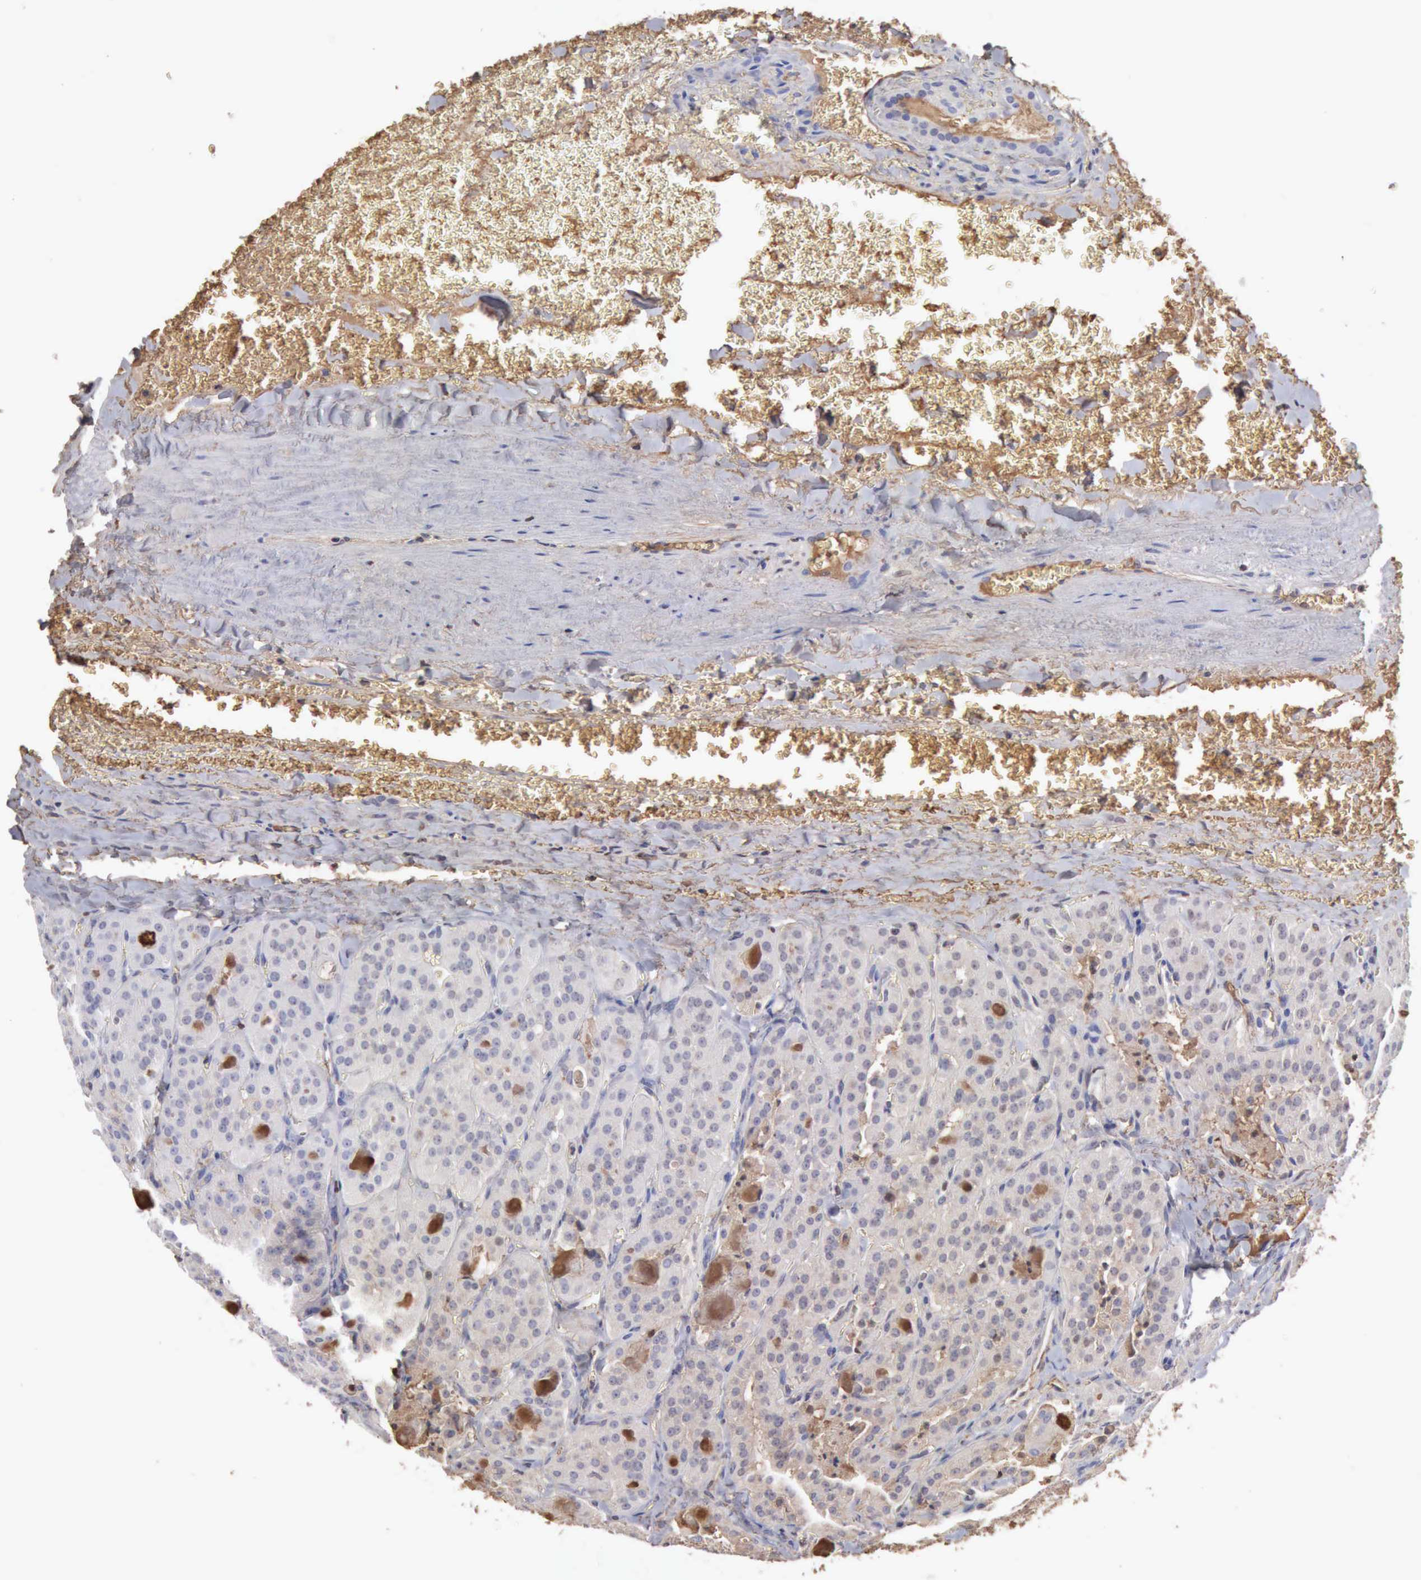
{"staining": {"intensity": "negative", "quantity": "none", "location": "none"}, "tissue": "thyroid cancer", "cell_type": "Tumor cells", "image_type": "cancer", "snomed": [{"axis": "morphology", "description": "Carcinoma, NOS"}, {"axis": "topography", "description": "Thyroid gland"}], "caption": "Protein analysis of thyroid cancer exhibits no significant staining in tumor cells.", "gene": "SERPINA1", "patient": {"sex": "male", "age": 76}}